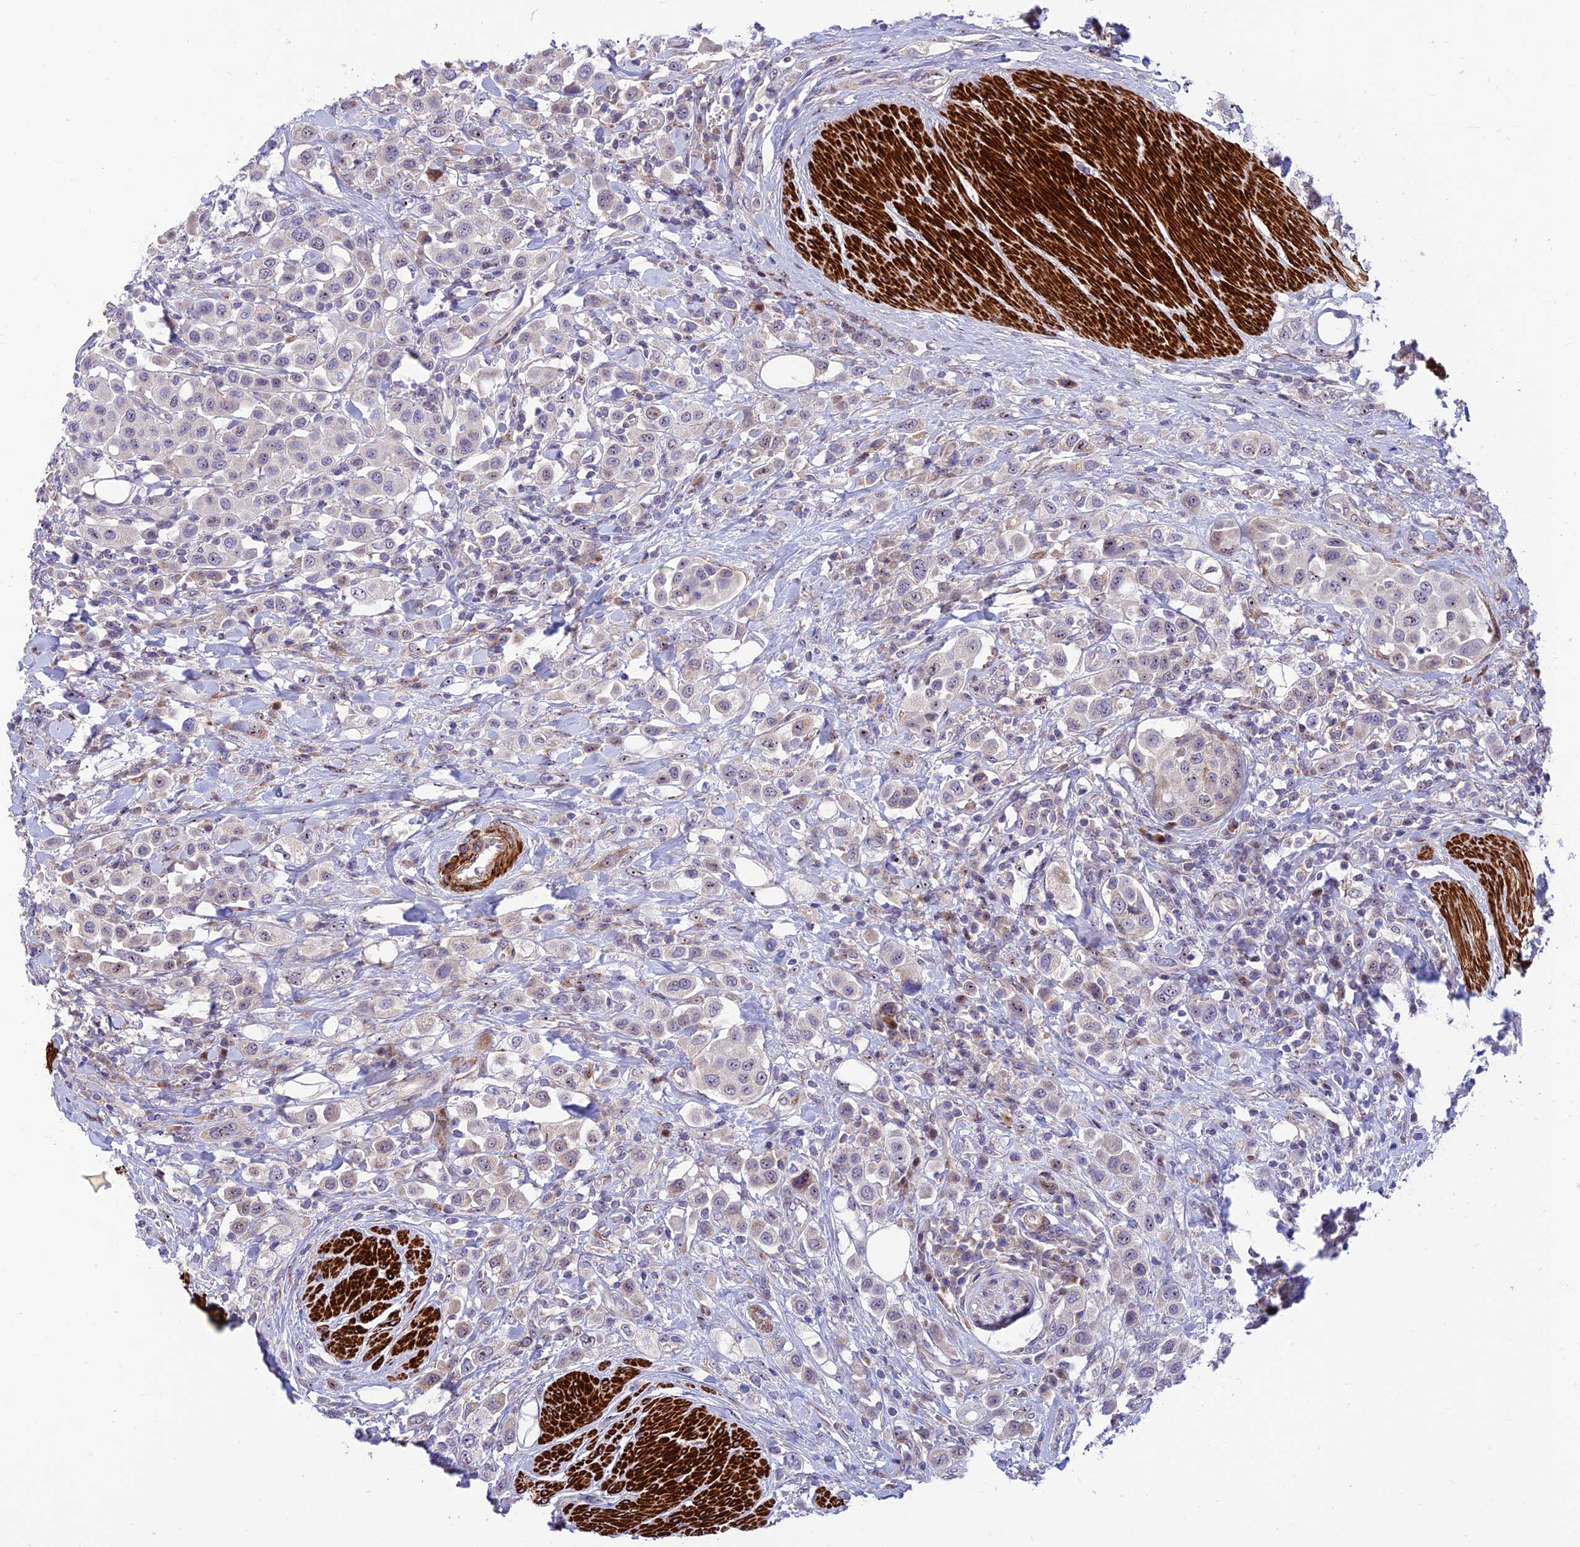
{"staining": {"intensity": "negative", "quantity": "none", "location": "none"}, "tissue": "urothelial cancer", "cell_type": "Tumor cells", "image_type": "cancer", "snomed": [{"axis": "morphology", "description": "Urothelial carcinoma, High grade"}, {"axis": "topography", "description": "Urinary bladder"}], "caption": "A high-resolution photomicrograph shows immunohistochemistry (IHC) staining of high-grade urothelial carcinoma, which shows no significant staining in tumor cells.", "gene": "KBTBD7", "patient": {"sex": "male", "age": 50}}